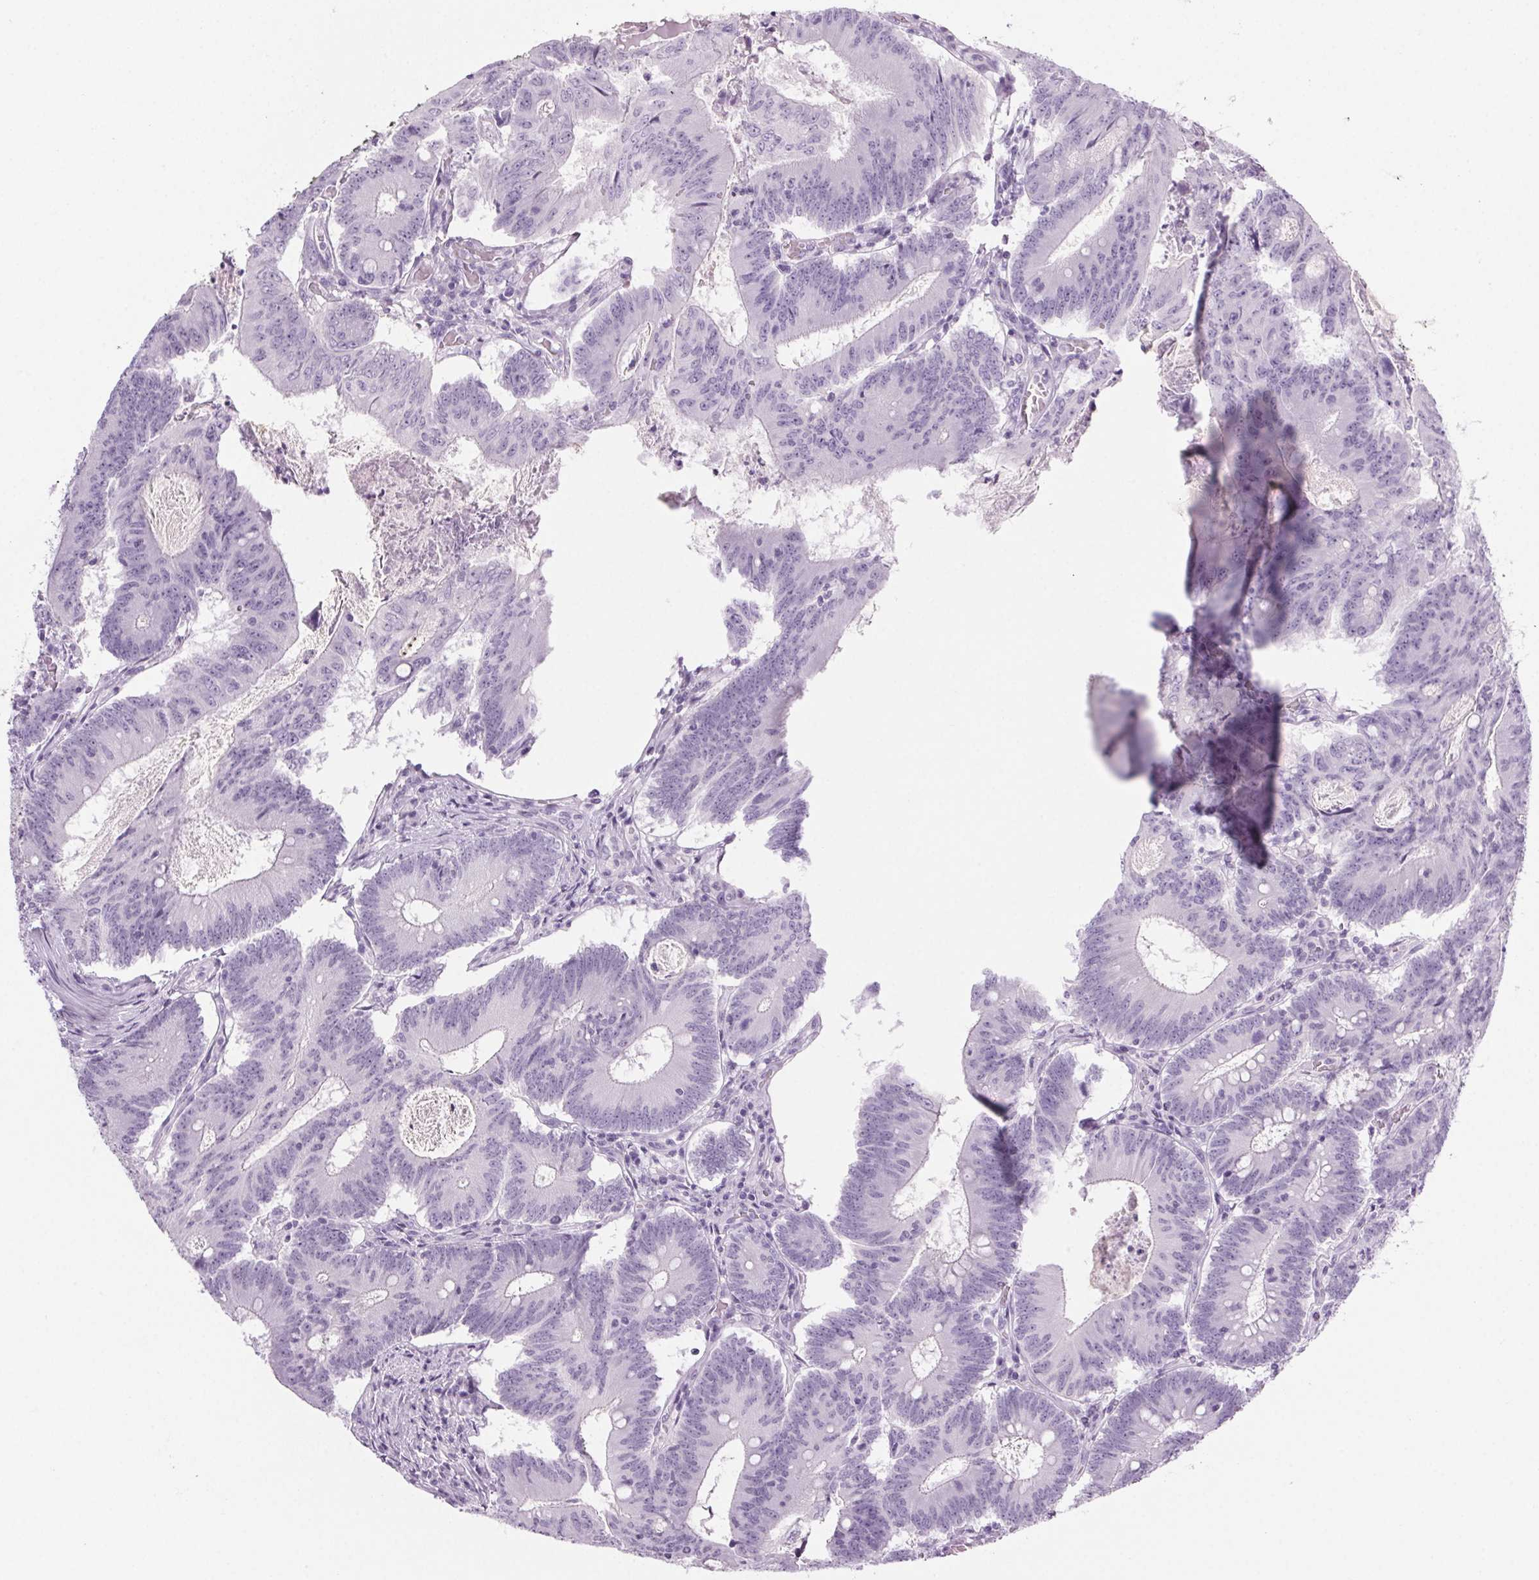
{"staining": {"intensity": "negative", "quantity": "none", "location": "none"}, "tissue": "colorectal cancer", "cell_type": "Tumor cells", "image_type": "cancer", "snomed": [{"axis": "morphology", "description": "Adenocarcinoma, NOS"}, {"axis": "topography", "description": "Colon"}], "caption": "Tumor cells show no significant positivity in adenocarcinoma (colorectal).", "gene": "LRP2", "patient": {"sex": "female", "age": 70}}